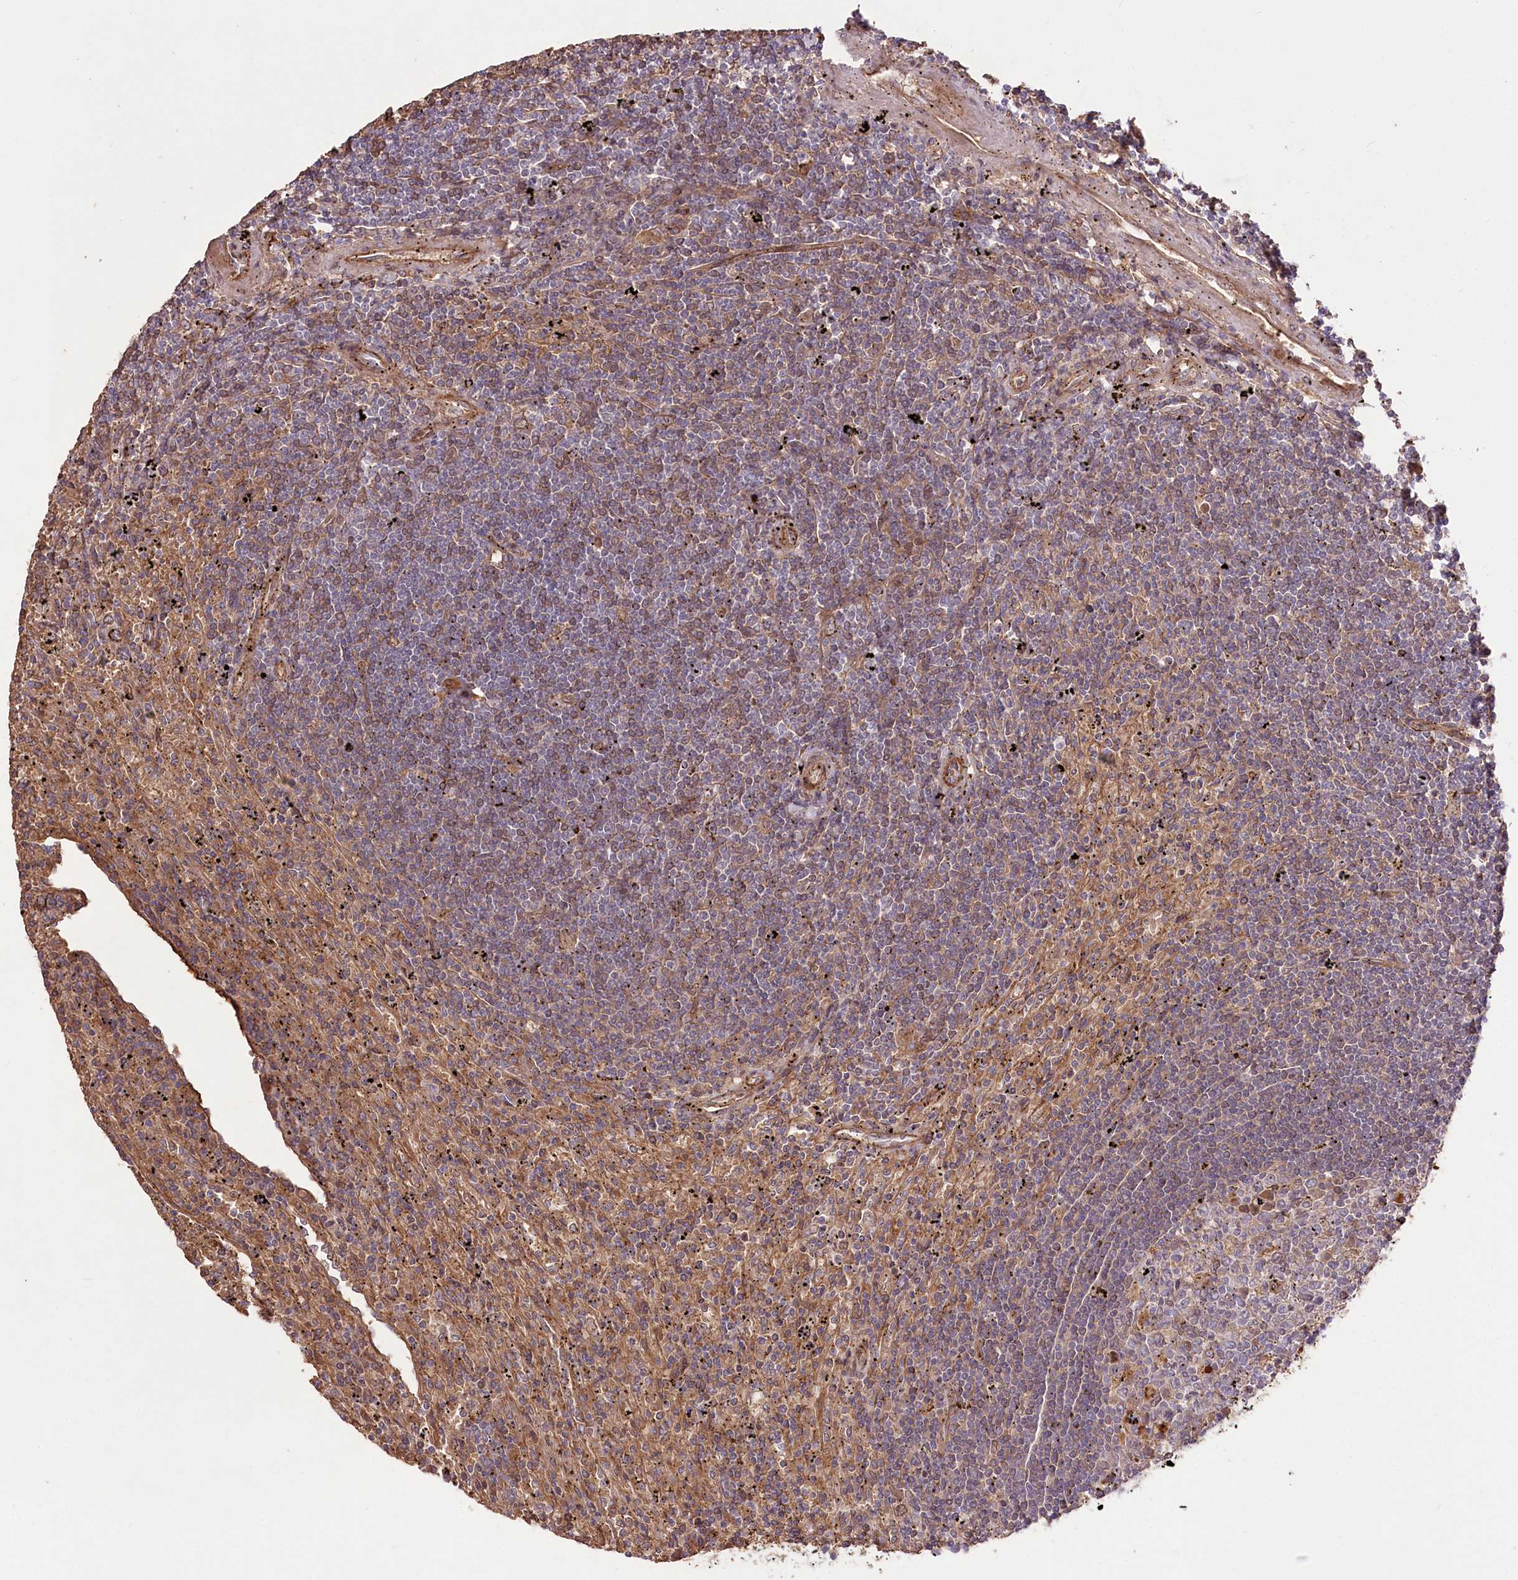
{"staining": {"intensity": "negative", "quantity": "none", "location": "none"}, "tissue": "lymphoma", "cell_type": "Tumor cells", "image_type": "cancer", "snomed": [{"axis": "morphology", "description": "Malignant lymphoma, non-Hodgkin's type, Low grade"}, {"axis": "topography", "description": "Spleen"}], "caption": "Human malignant lymphoma, non-Hodgkin's type (low-grade) stained for a protein using IHC demonstrates no staining in tumor cells.", "gene": "TRUB1", "patient": {"sex": "male", "age": 76}}